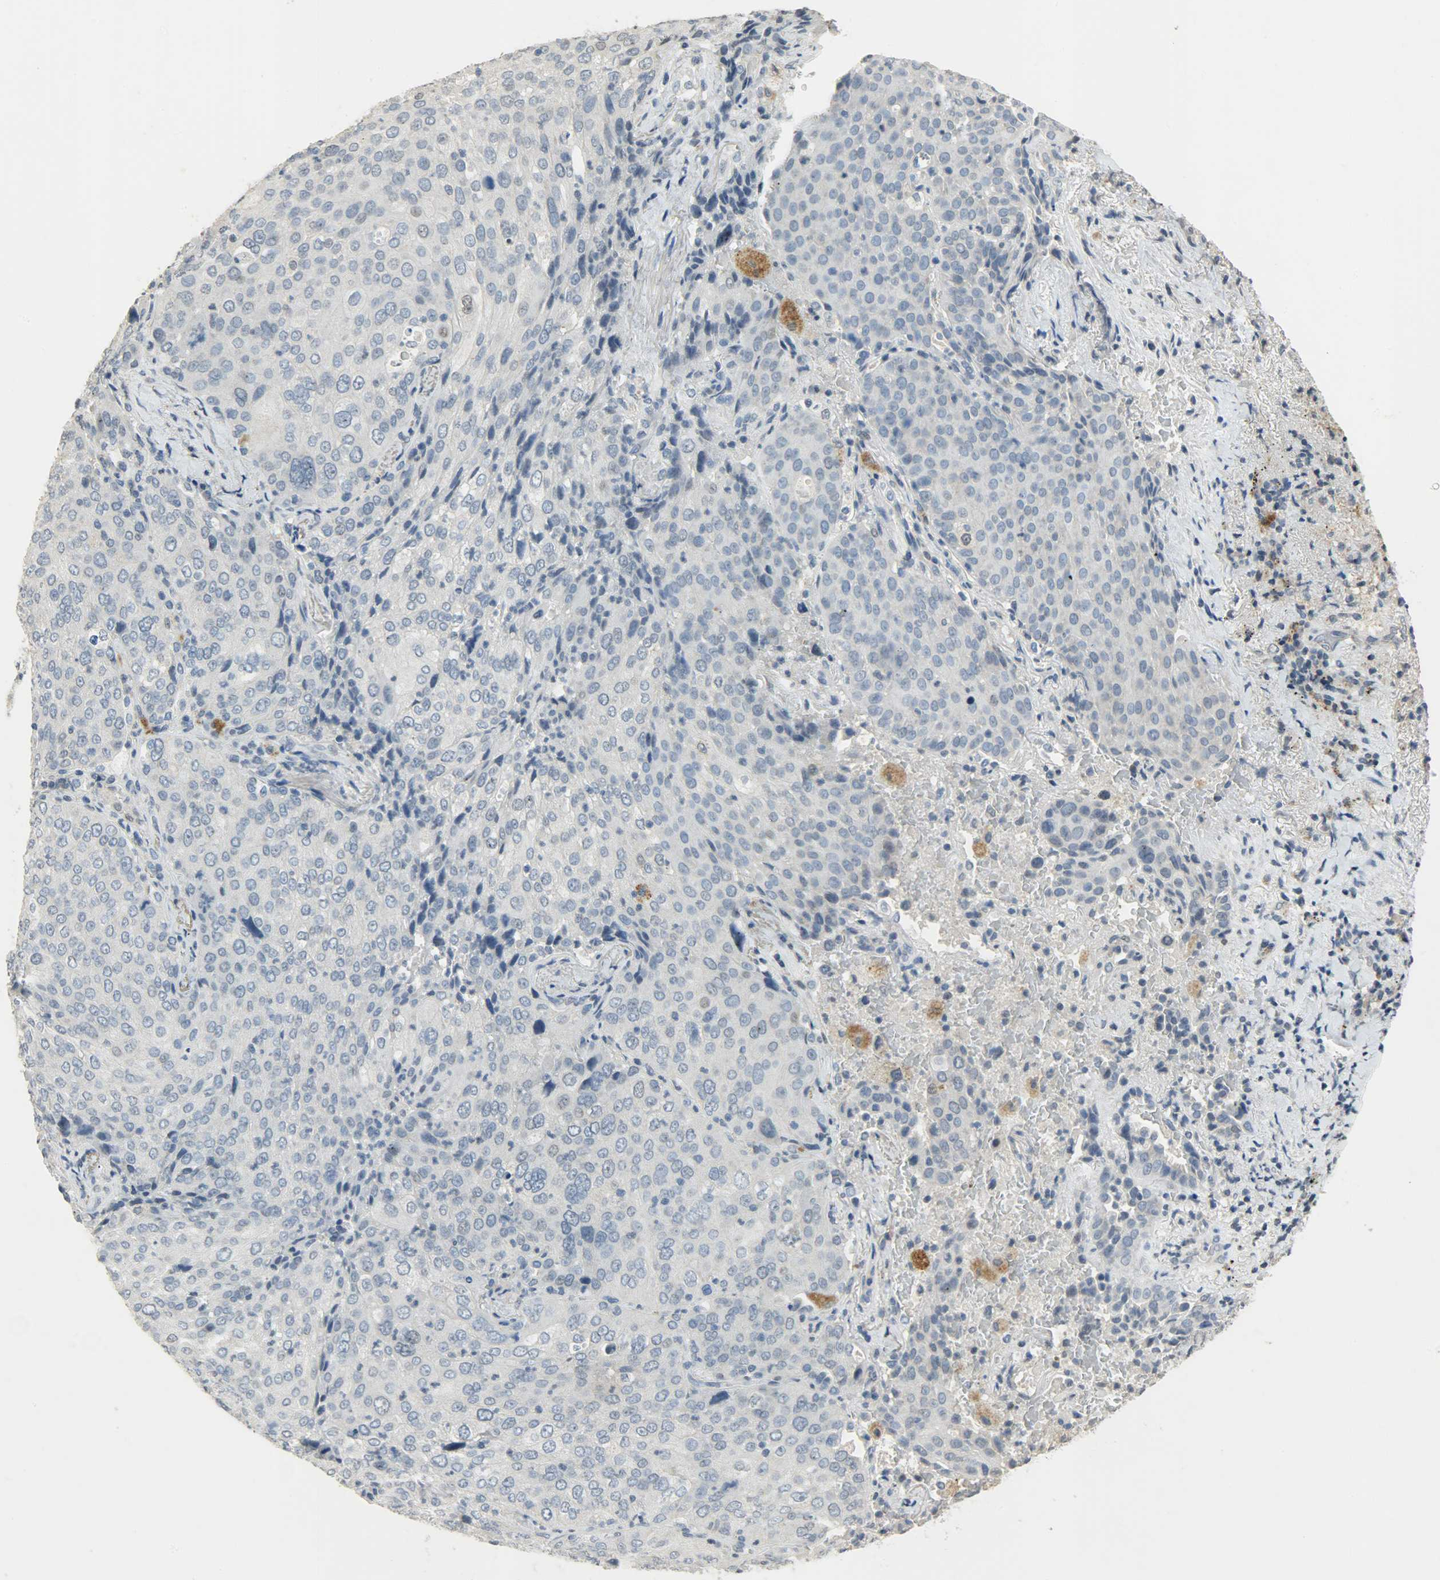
{"staining": {"intensity": "negative", "quantity": "none", "location": "none"}, "tissue": "lung cancer", "cell_type": "Tumor cells", "image_type": "cancer", "snomed": [{"axis": "morphology", "description": "Squamous cell carcinoma, NOS"}, {"axis": "topography", "description": "Lung"}], "caption": "The image demonstrates no significant staining in tumor cells of lung cancer.", "gene": "DNAJB6", "patient": {"sex": "male", "age": 54}}